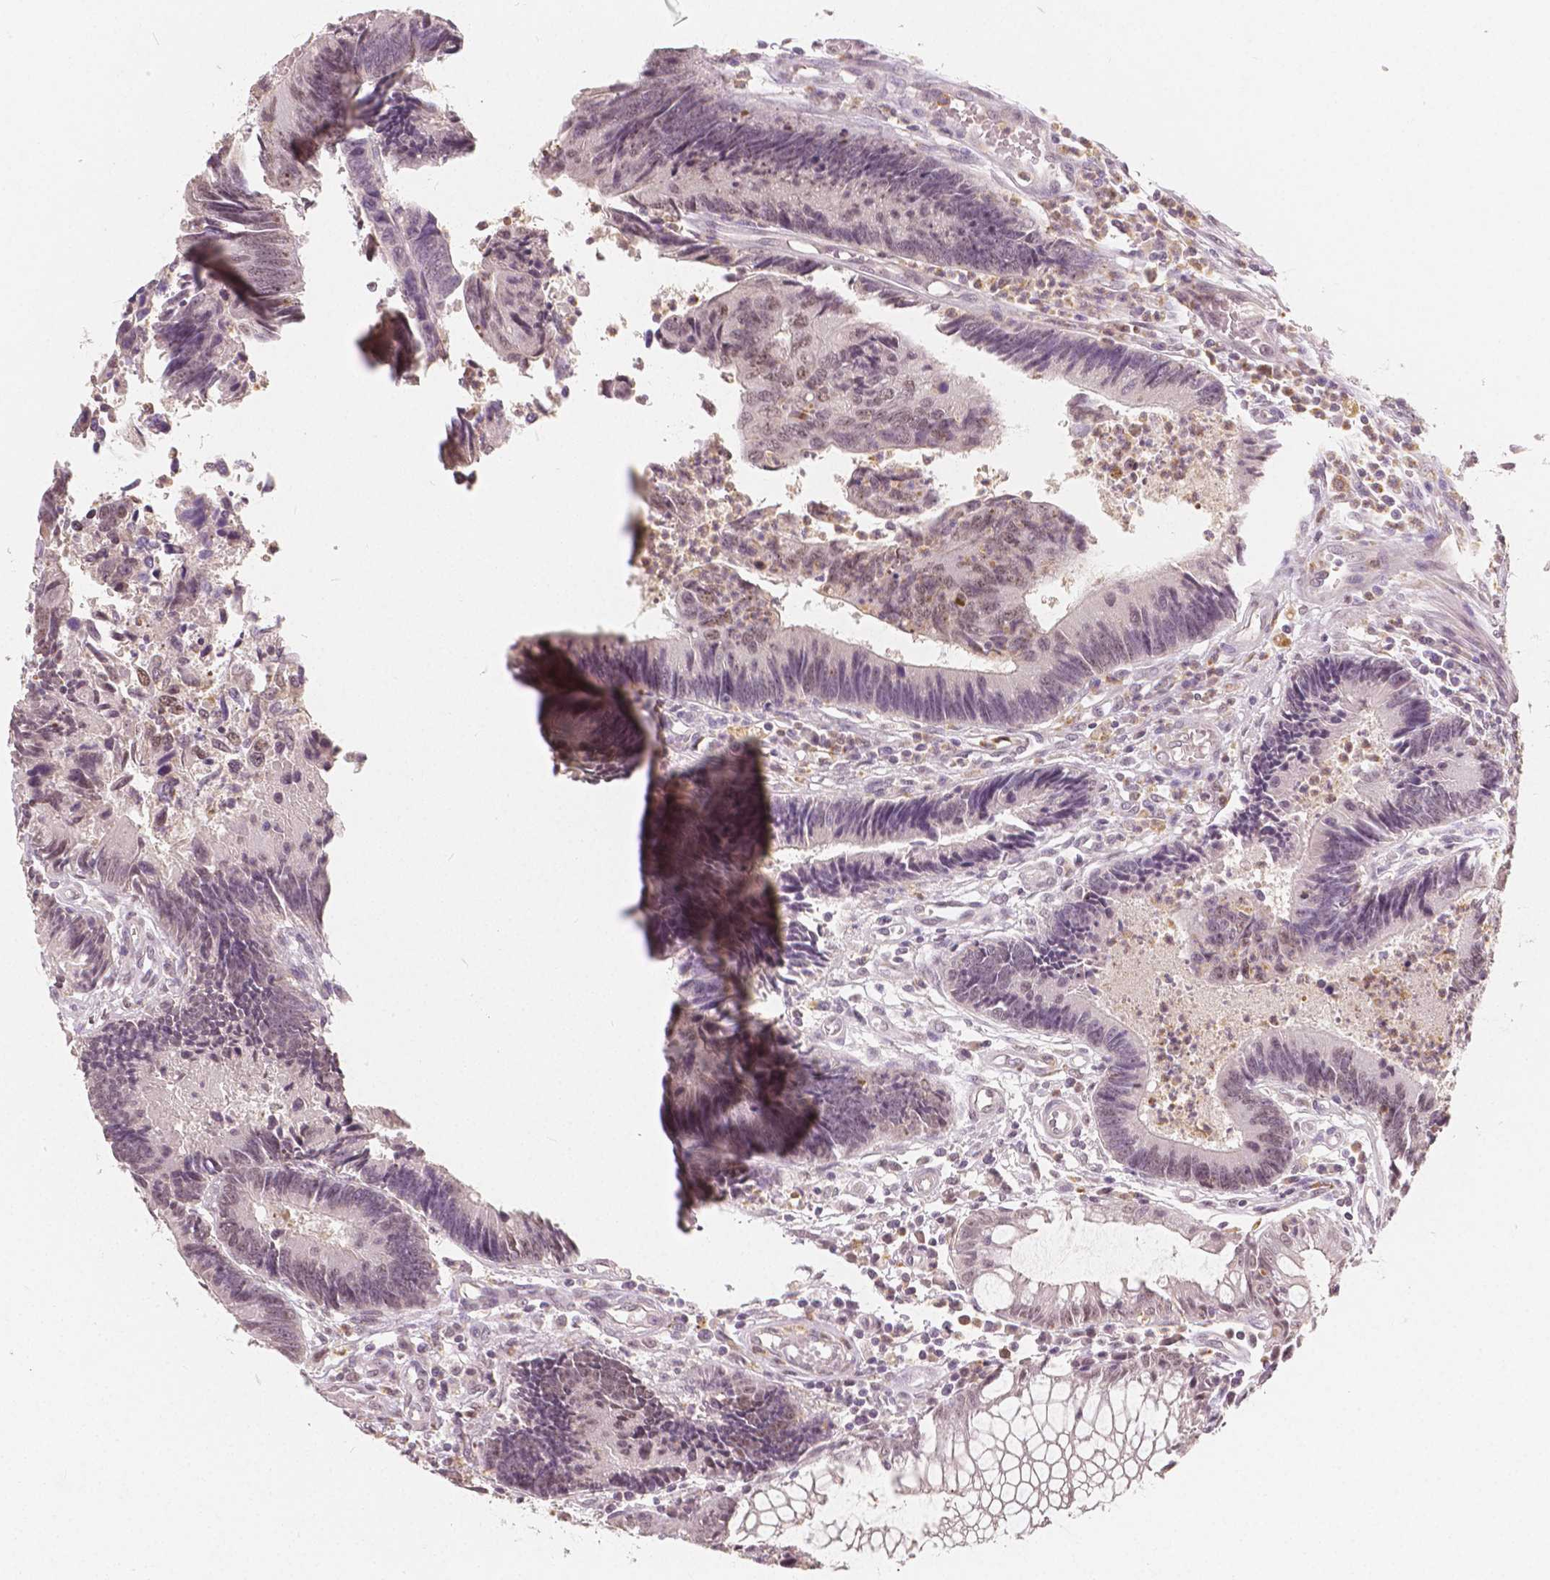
{"staining": {"intensity": "moderate", "quantity": "25%-75%", "location": "nuclear"}, "tissue": "colorectal cancer", "cell_type": "Tumor cells", "image_type": "cancer", "snomed": [{"axis": "morphology", "description": "Adenocarcinoma, NOS"}, {"axis": "topography", "description": "Colon"}], "caption": "IHC (DAB) staining of human colorectal adenocarcinoma displays moderate nuclear protein positivity in about 25%-75% of tumor cells.", "gene": "NOLC1", "patient": {"sex": "female", "age": 67}}